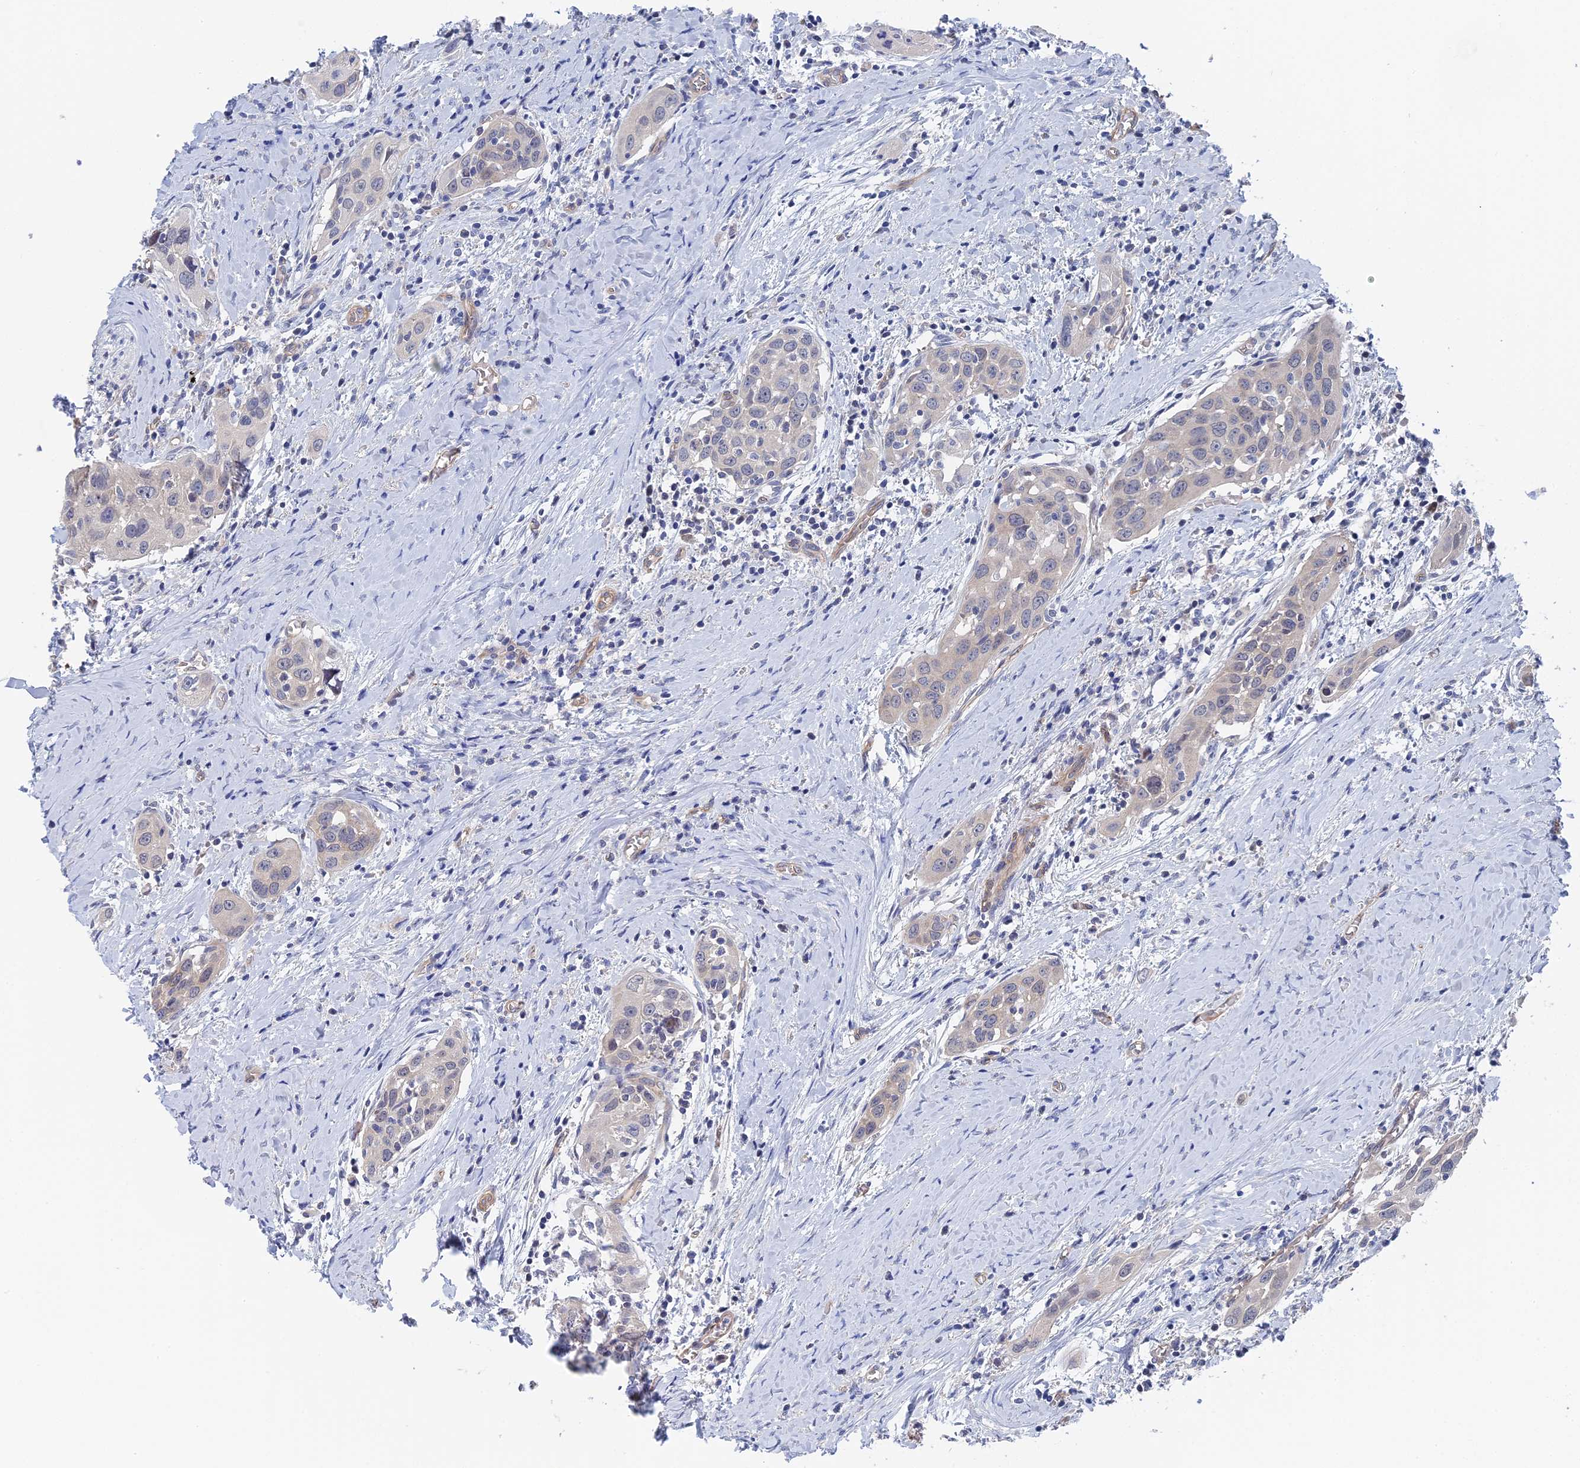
{"staining": {"intensity": "negative", "quantity": "none", "location": "none"}, "tissue": "head and neck cancer", "cell_type": "Tumor cells", "image_type": "cancer", "snomed": [{"axis": "morphology", "description": "Squamous cell carcinoma, NOS"}, {"axis": "topography", "description": "Oral tissue"}, {"axis": "topography", "description": "Head-Neck"}], "caption": "The photomicrograph exhibits no staining of tumor cells in squamous cell carcinoma (head and neck). (Stains: DAB immunohistochemistry with hematoxylin counter stain, Microscopy: brightfield microscopy at high magnification).", "gene": "MTHFSD", "patient": {"sex": "female", "age": 50}}